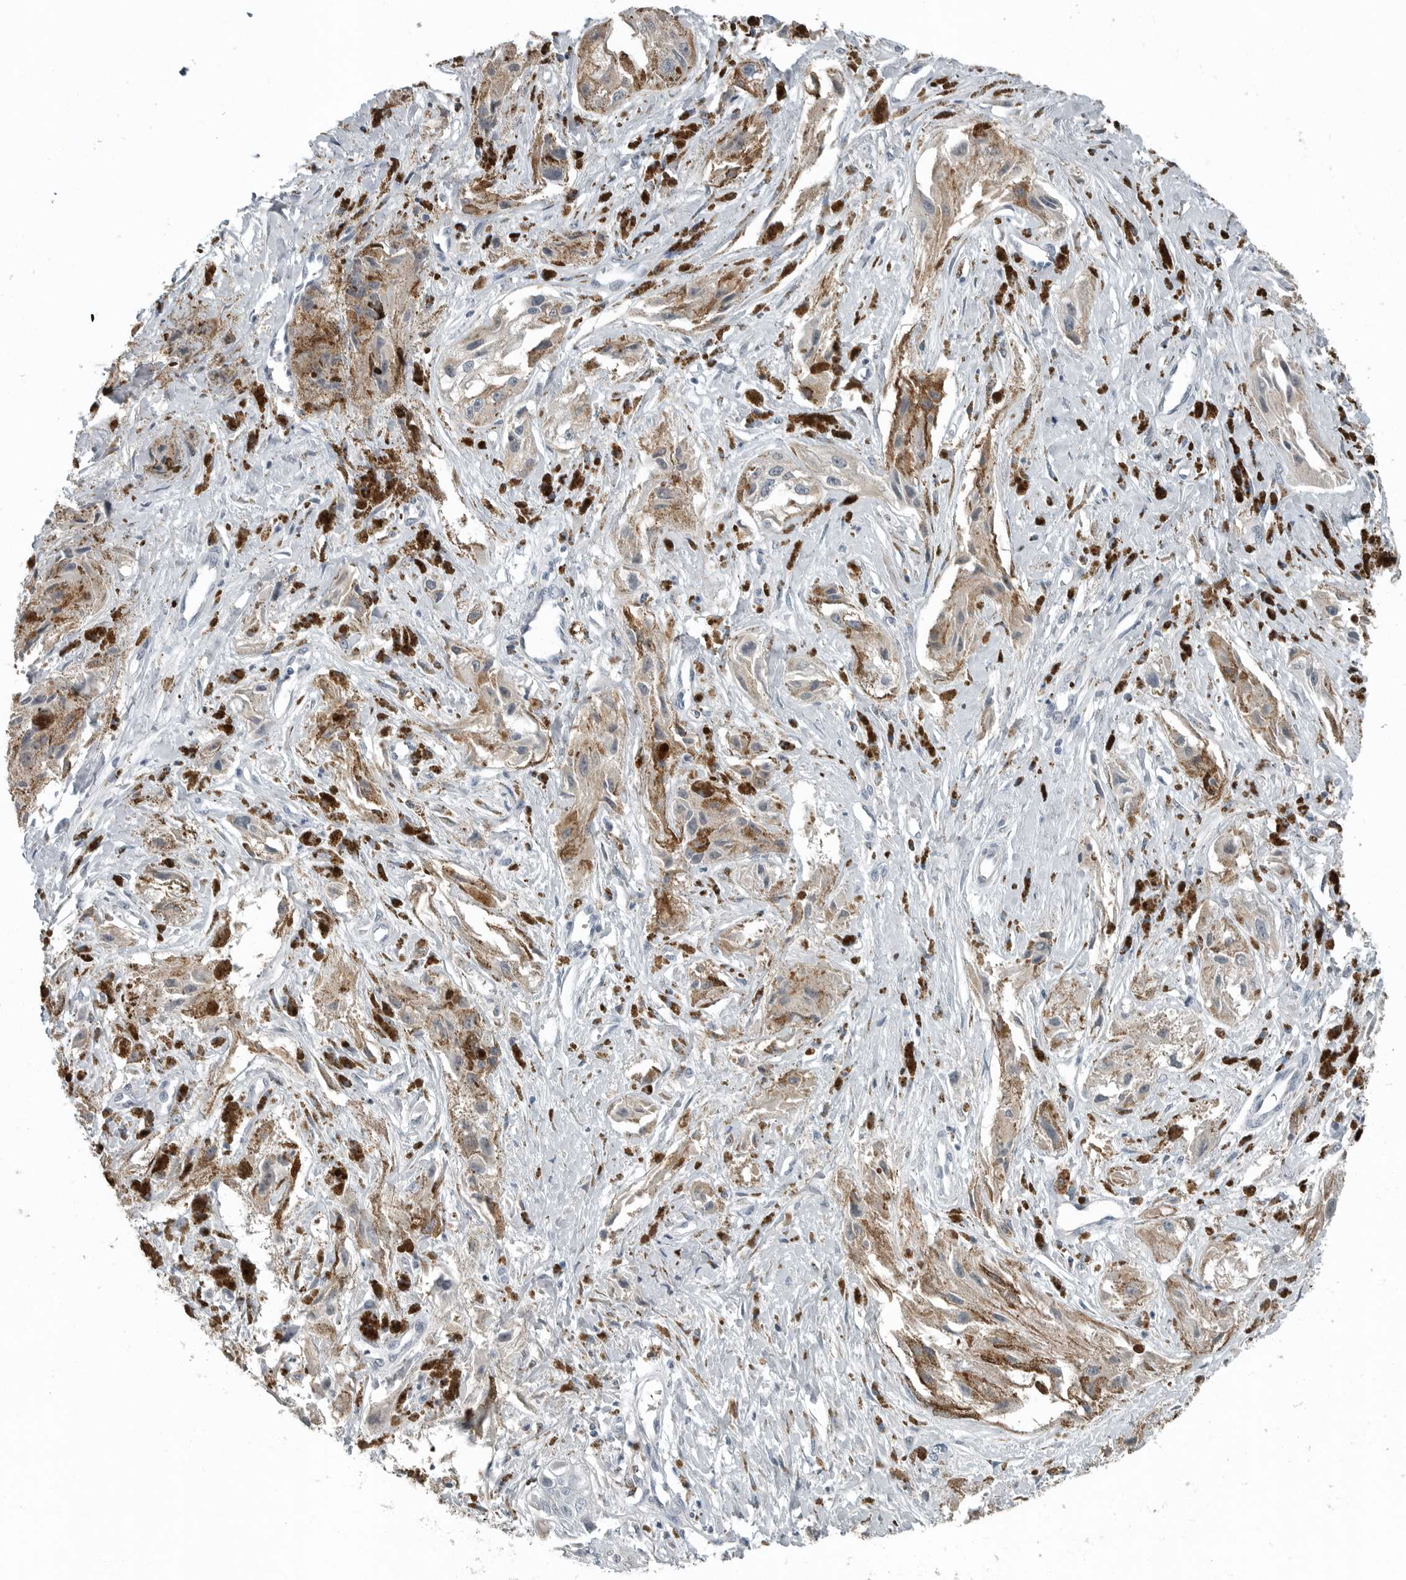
{"staining": {"intensity": "negative", "quantity": "none", "location": "none"}, "tissue": "melanoma", "cell_type": "Tumor cells", "image_type": "cancer", "snomed": [{"axis": "morphology", "description": "Malignant melanoma, NOS"}, {"axis": "topography", "description": "Skin"}], "caption": "A histopathology image of human malignant melanoma is negative for staining in tumor cells. The staining was performed using DAB to visualize the protein expression in brown, while the nuclei were stained in blue with hematoxylin (Magnification: 20x).", "gene": "KYAT1", "patient": {"sex": "male", "age": 88}}